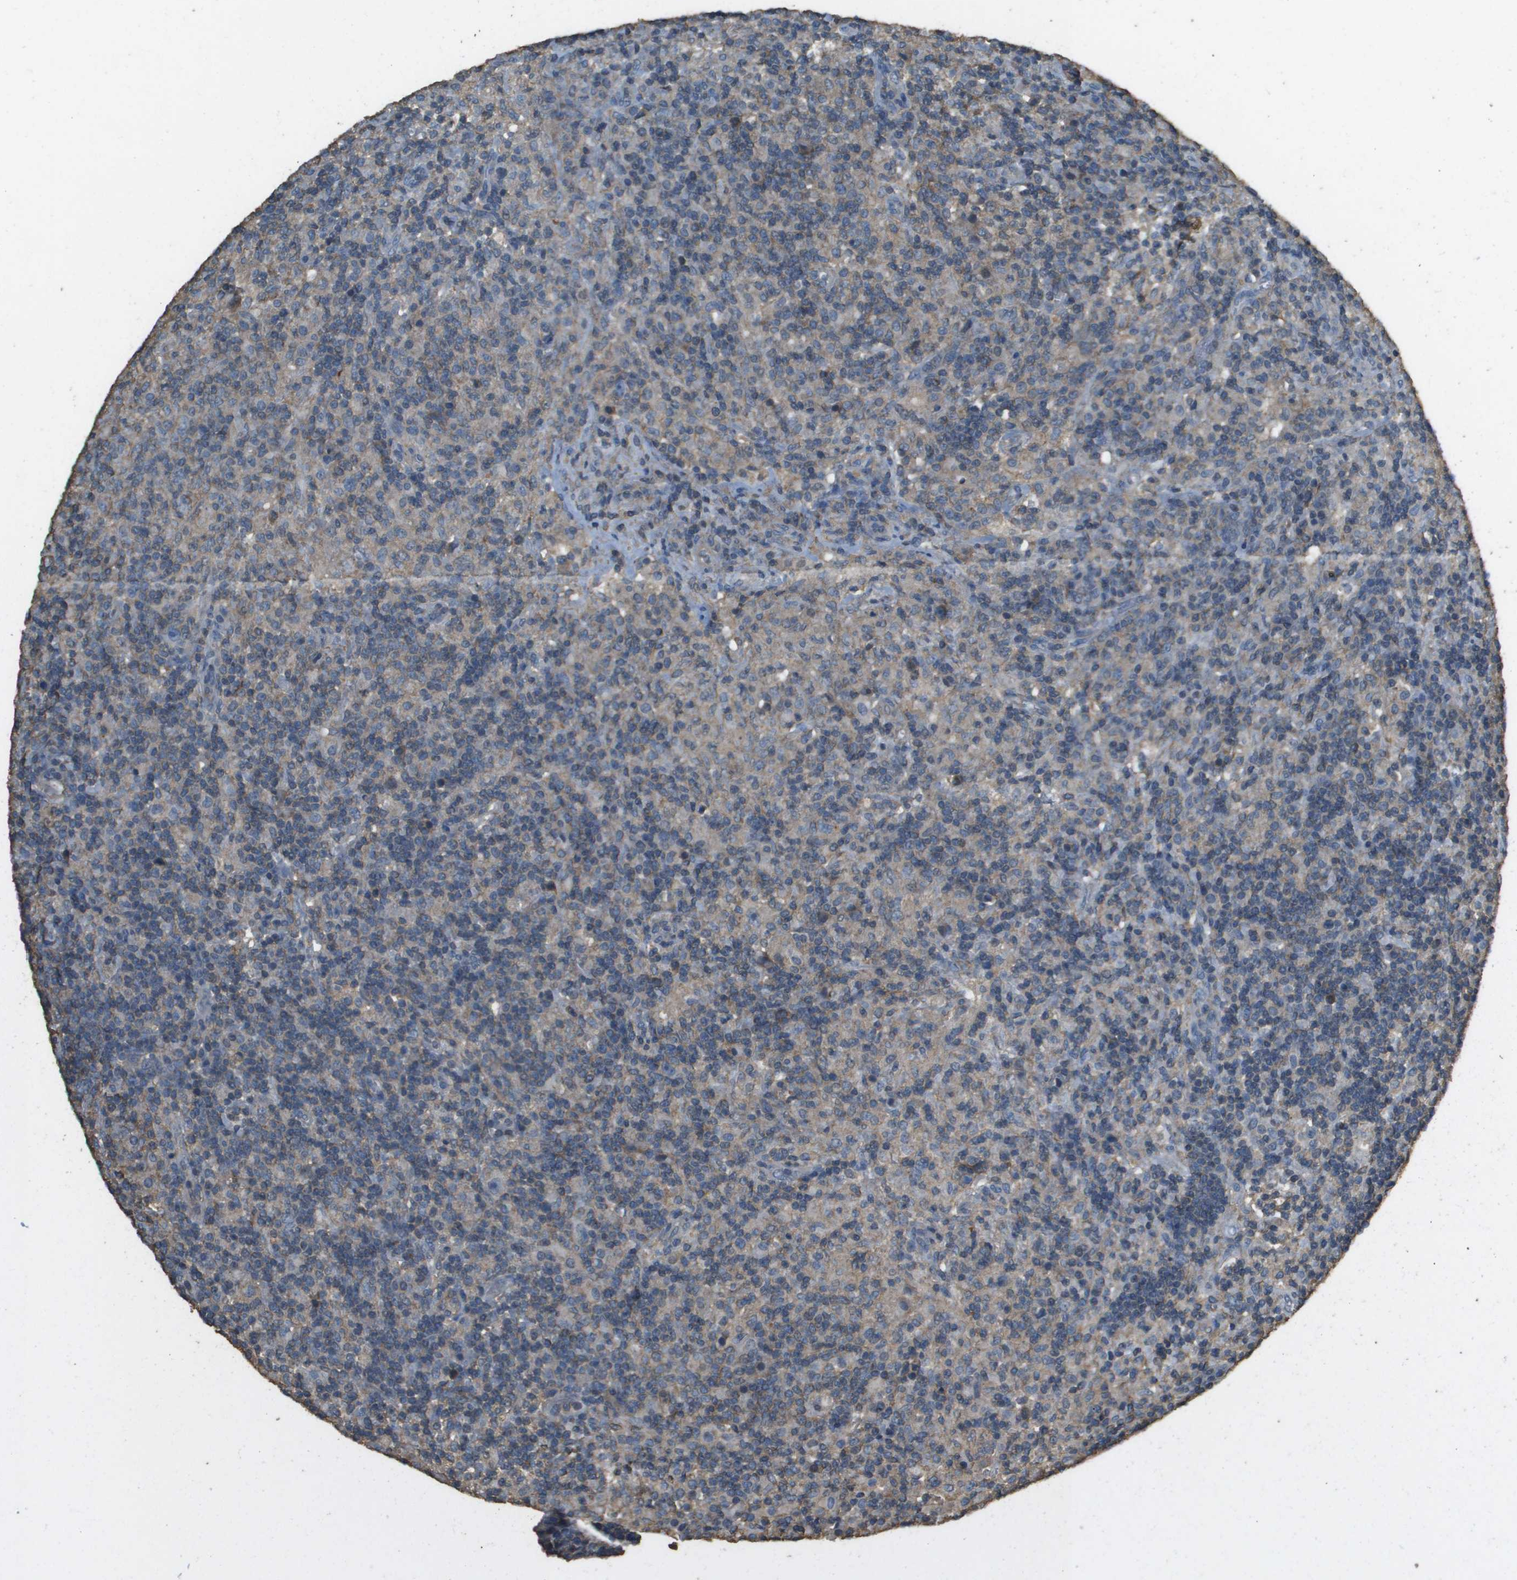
{"staining": {"intensity": "weak", "quantity": "<25%", "location": "cytoplasmic/membranous"}, "tissue": "lymphoma", "cell_type": "Tumor cells", "image_type": "cancer", "snomed": [{"axis": "morphology", "description": "Hodgkin's disease, NOS"}, {"axis": "topography", "description": "Lymph node"}], "caption": "Immunohistochemistry (IHC) histopathology image of neoplastic tissue: human Hodgkin's disease stained with DAB exhibits no significant protein expression in tumor cells. Brightfield microscopy of immunohistochemistry (IHC) stained with DAB (brown) and hematoxylin (blue), captured at high magnification.", "gene": "MS4A7", "patient": {"sex": "male", "age": 70}}